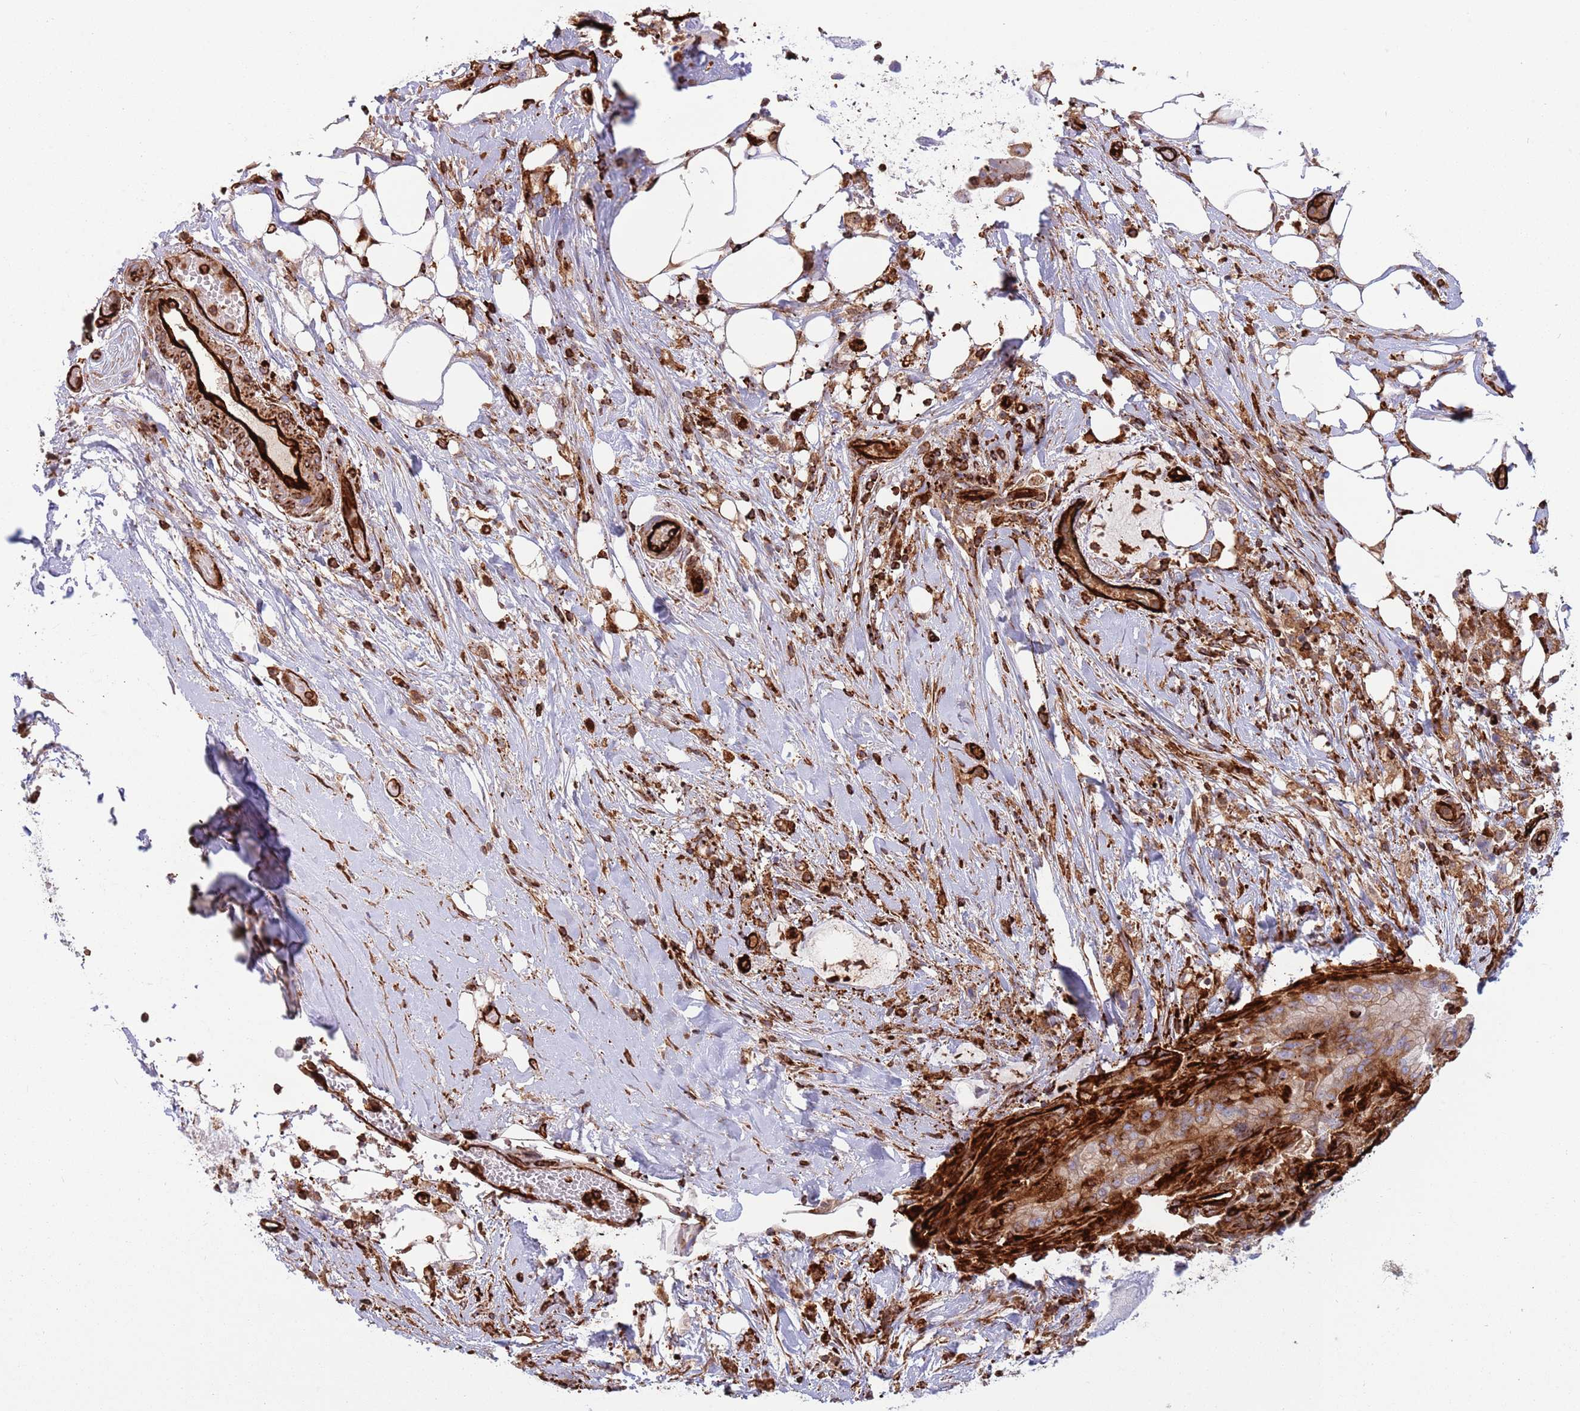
{"staining": {"intensity": "strong", "quantity": "25%-75%", "location": "cytoplasmic/membranous"}, "tissue": "pancreatic cancer", "cell_type": "Tumor cells", "image_type": "cancer", "snomed": [{"axis": "morphology", "description": "Adenocarcinoma, NOS"}, {"axis": "topography", "description": "Pancreas"}], "caption": "A histopathology image of human adenocarcinoma (pancreatic) stained for a protein reveals strong cytoplasmic/membranous brown staining in tumor cells.", "gene": "KBTBD7", "patient": {"sex": "male", "age": 44}}